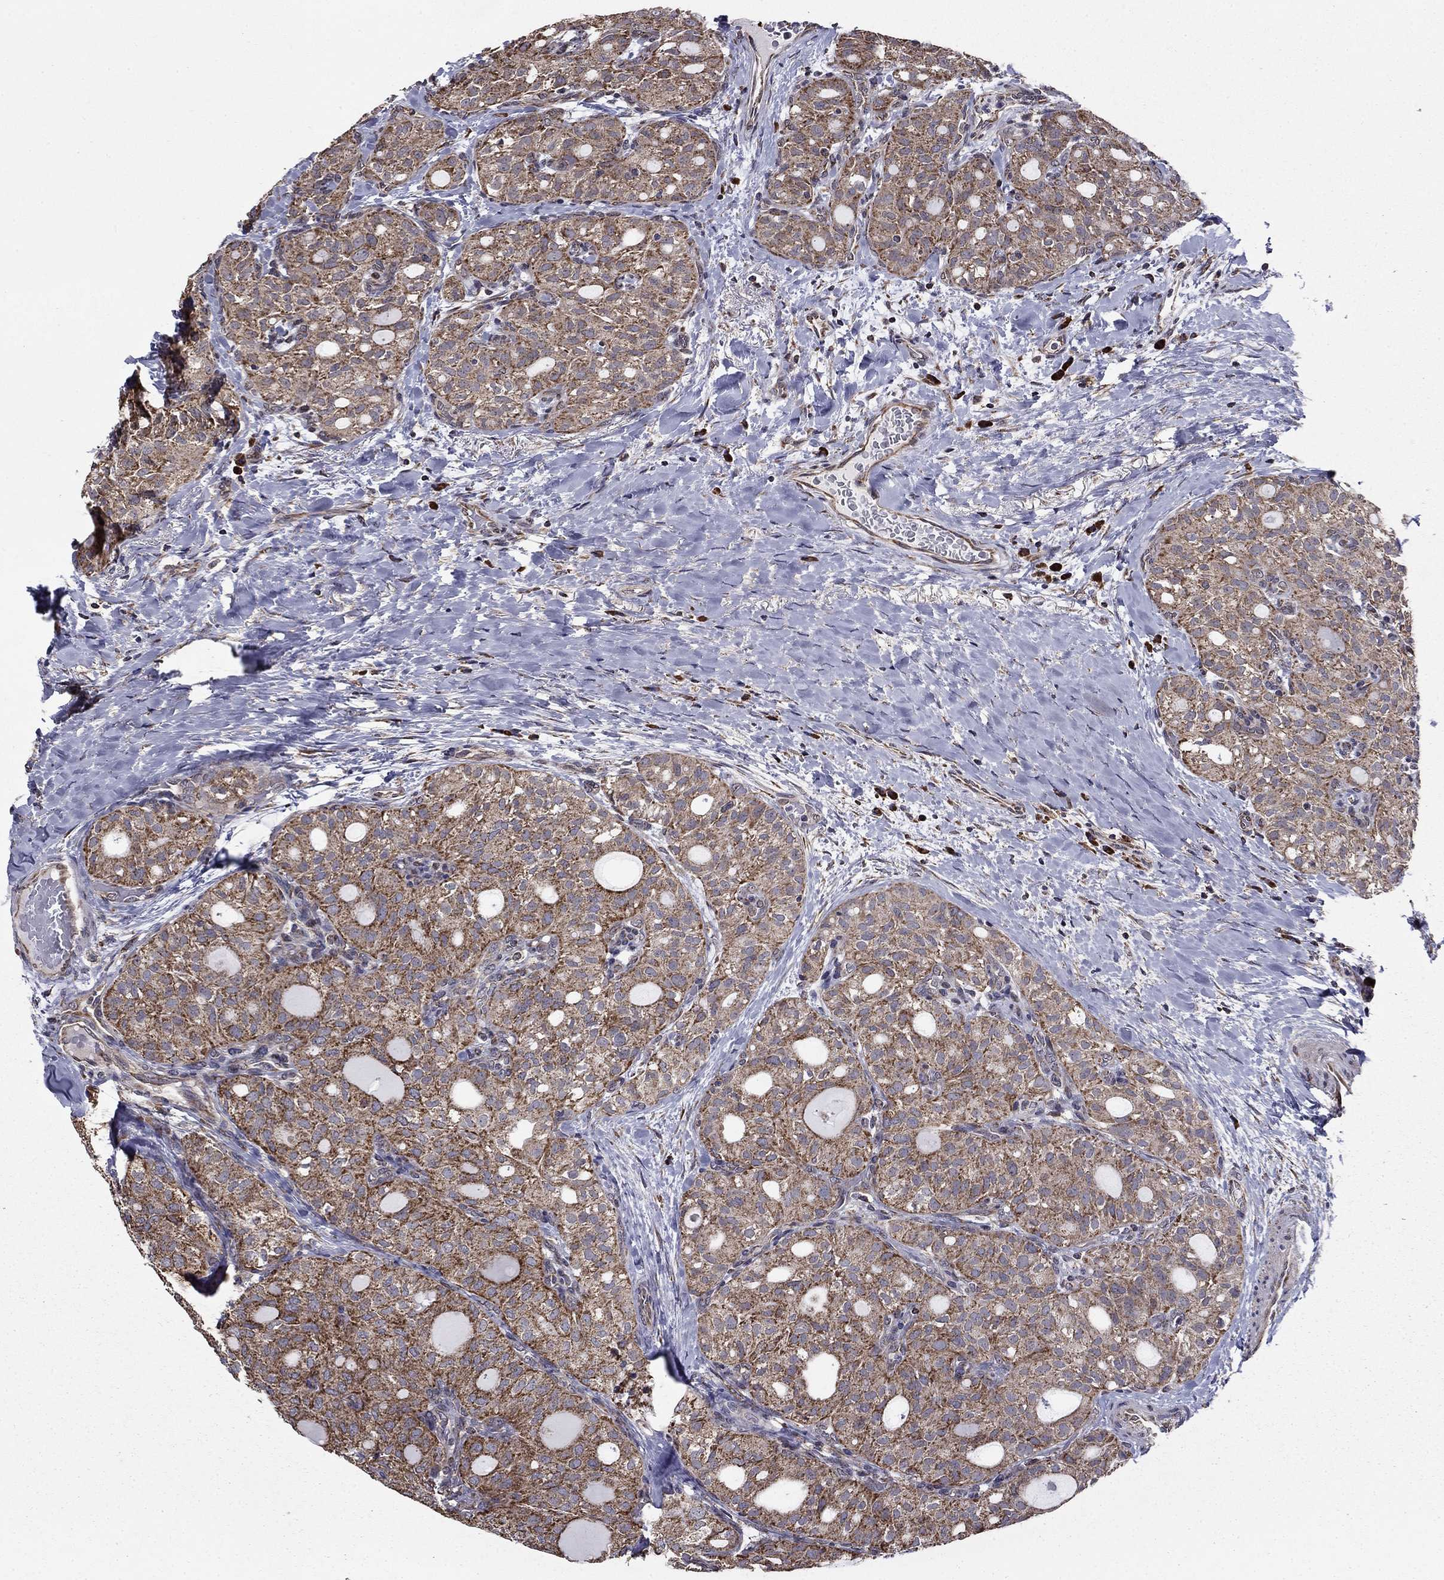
{"staining": {"intensity": "moderate", "quantity": ">75%", "location": "cytoplasmic/membranous"}, "tissue": "thyroid cancer", "cell_type": "Tumor cells", "image_type": "cancer", "snomed": [{"axis": "morphology", "description": "Follicular adenoma carcinoma, NOS"}, {"axis": "topography", "description": "Thyroid gland"}], "caption": "Human thyroid cancer stained for a protein (brown) reveals moderate cytoplasmic/membranous positive staining in approximately >75% of tumor cells.", "gene": "NKIRAS1", "patient": {"sex": "male", "age": 75}}